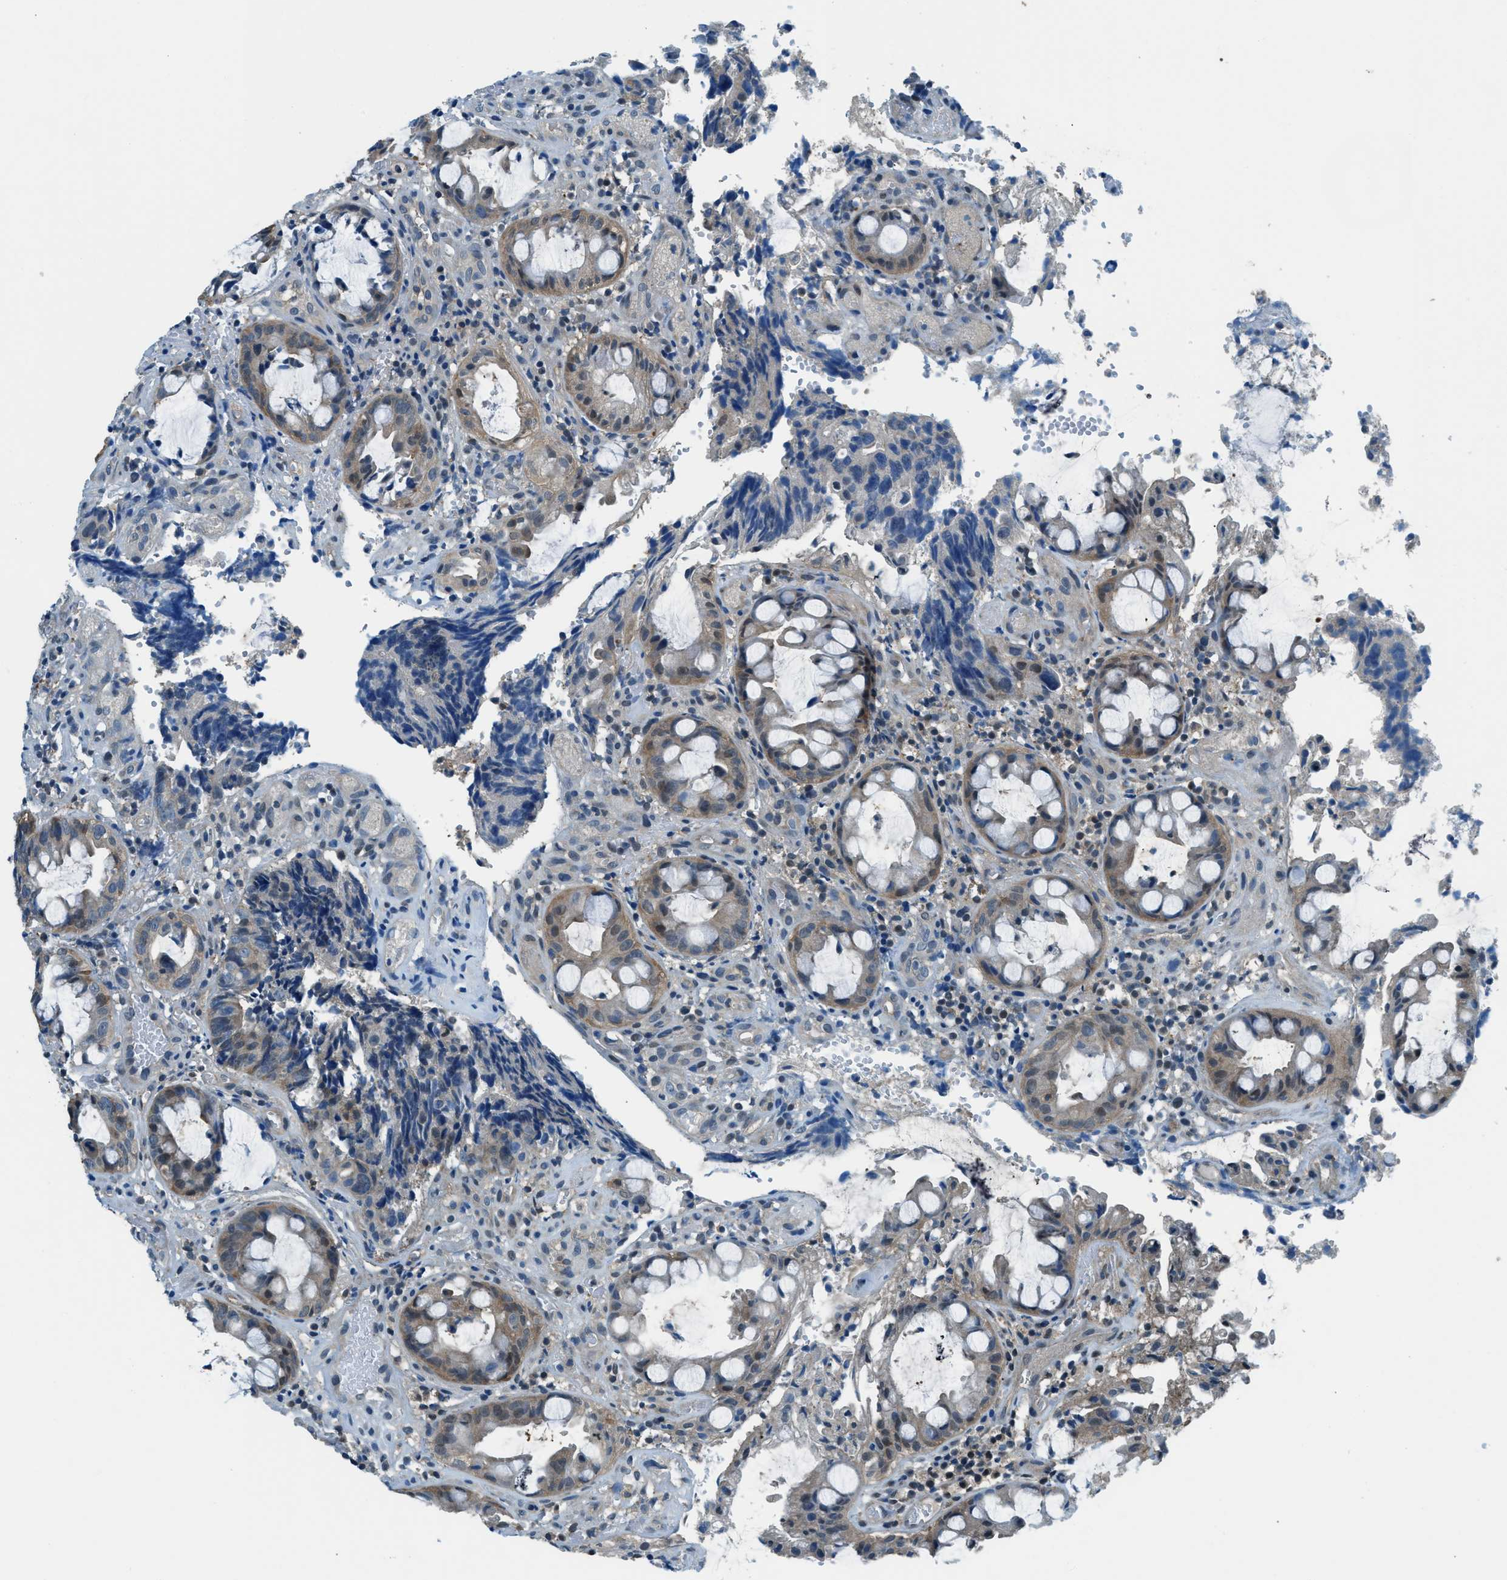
{"staining": {"intensity": "weak", "quantity": "<25%", "location": "cytoplasmic/membranous"}, "tissue": "colorectal cancer", "cell_type": "Tumor cells", "image_type": "cancer", "snomed": [{"axis": "morphology", "description": "Adenocarcinoma, NOS"}, {"axis": "topography", "description": "Colon"}], "caption": "Micrograph shows no protein positivity in tumor cells of colorectal cancer (adenocarcinoma) tissue. (Brightfield microscopy of DAB immunohistochemistry at high magnification).", "gene": "HEBP2", "patient": {"sex": "female", "age": 57}}